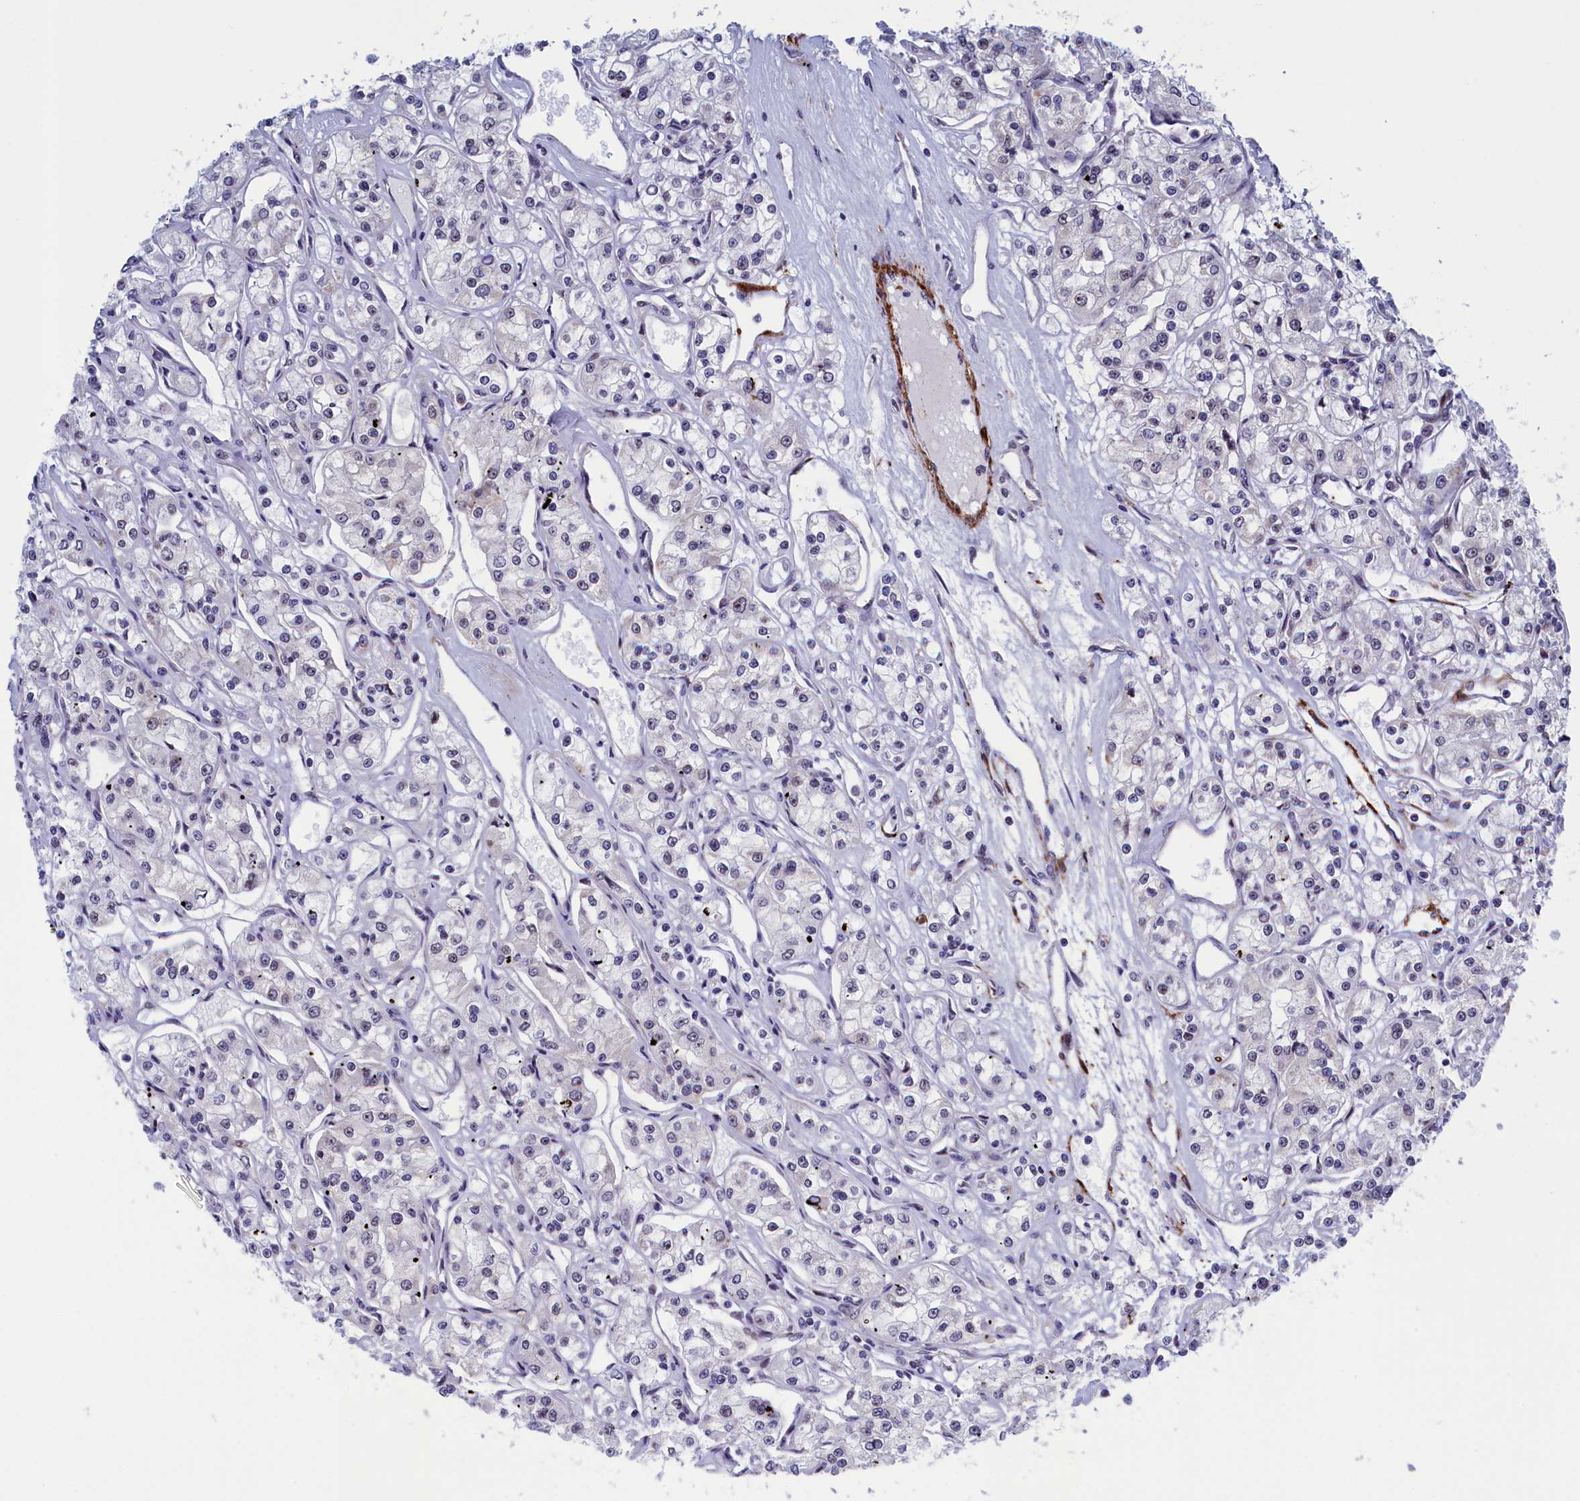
{"staining": {"intensity": "weak", "quantity": "<25%", "location": "cytoplasmic/membranous"}, "tissue": "renal cancer", "cell_type": "Tumor cells", "image_type": "cancer", "snomed": [{"axis": "morphology", "description": "Adenocarcinoma, NOS"}, {"axis": "topography", "description": "Kidney"}], "caption": "DAB (3,3'-diaminobenzidine) immunohistochemical staining of human renal cancer (adenocarcinoma) shows no significant positivity in tumor cells.", "gene": "PPAN", "patient": {"sex": "female", "age": 59}}